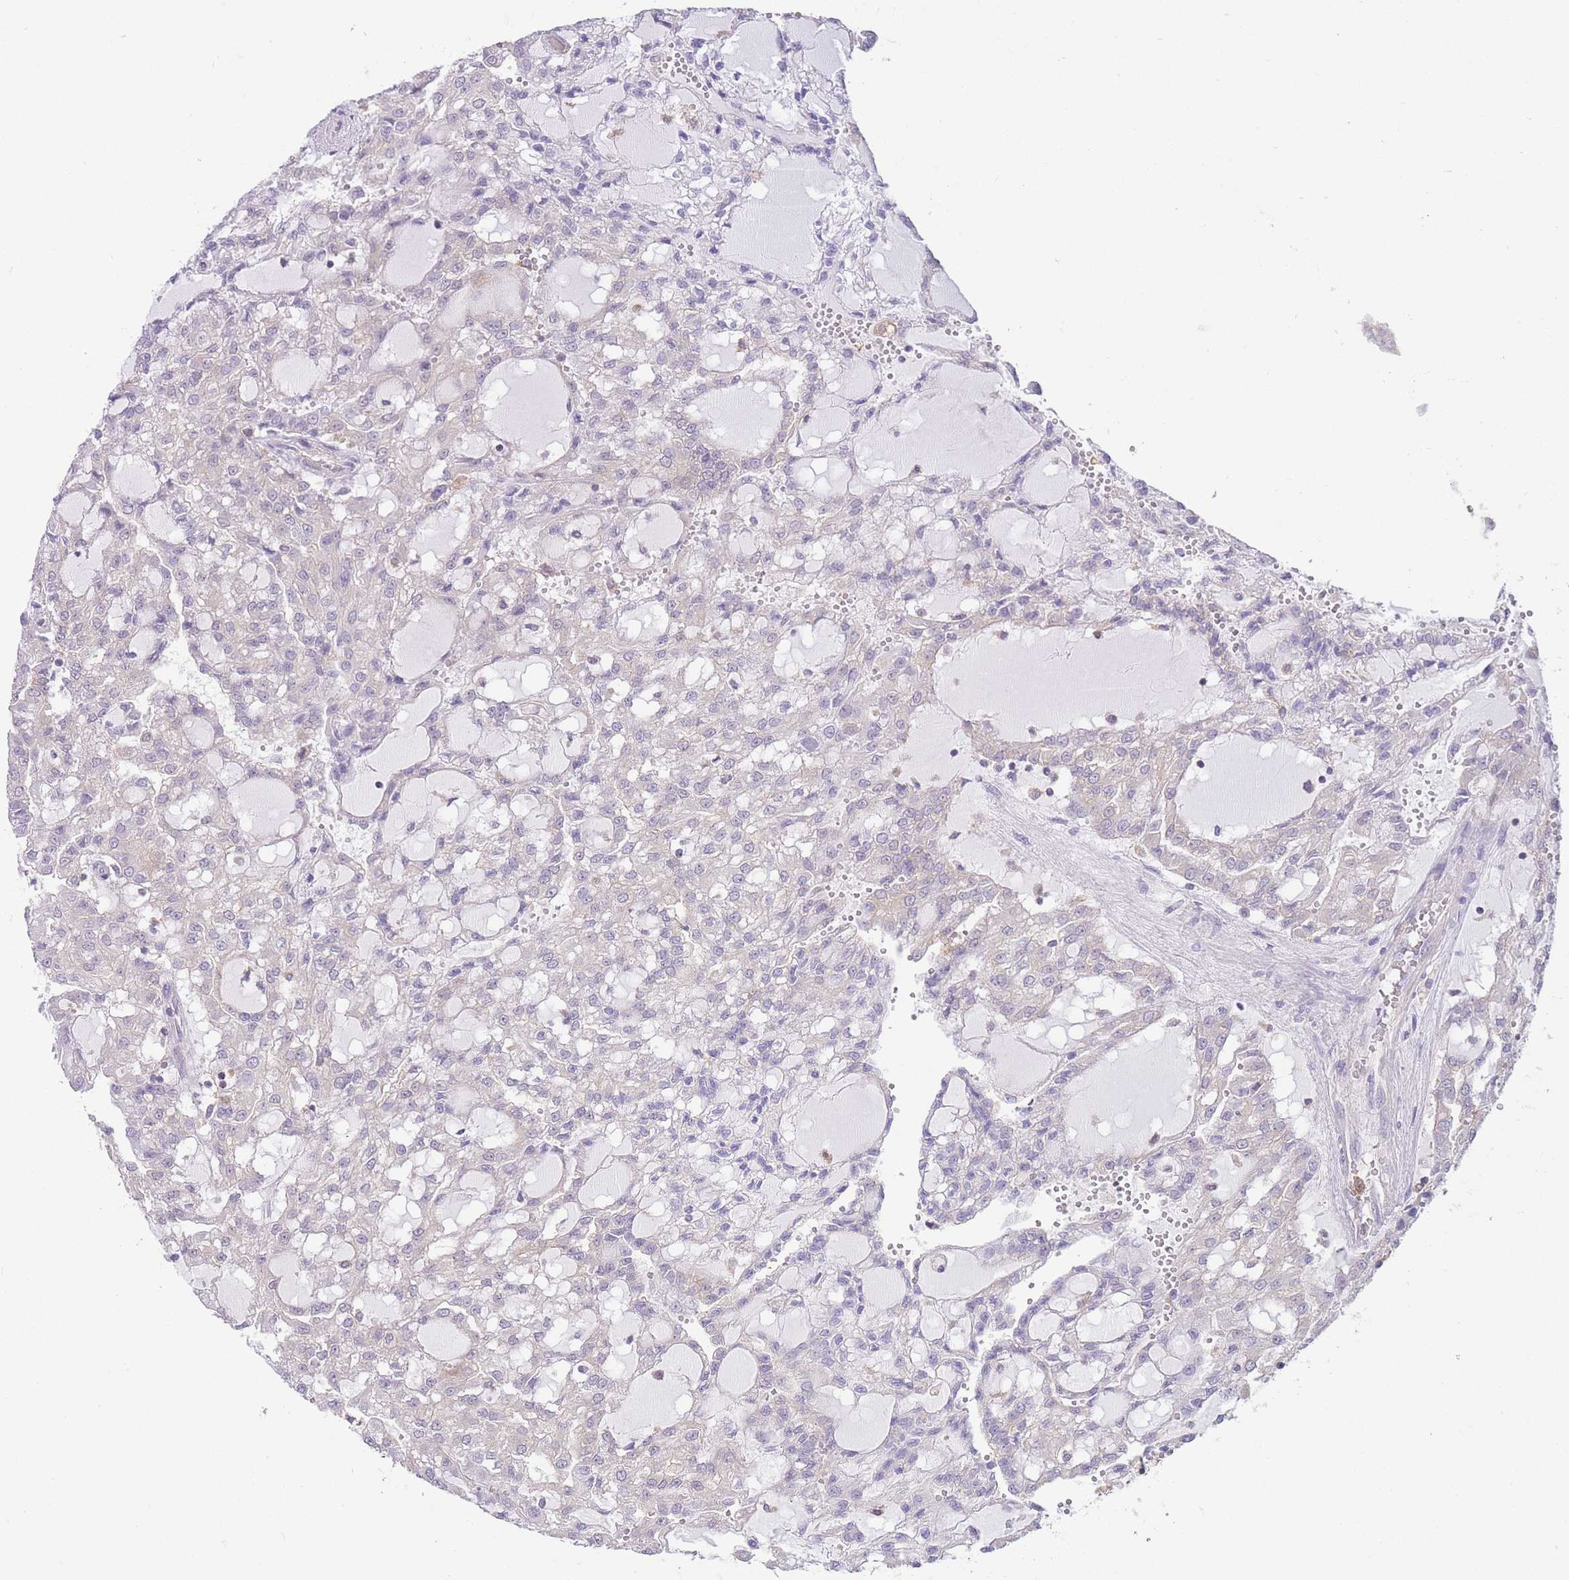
{"staining": {"intensity": "negative", "quantity": "none", "location": "none"}, "tissue": "renal cancer", "cell_type": "Tumor cells", "image_type": "cancer", "snomed": [{"axis": "morphology", "description": "Adenocarcinoma, NOS"}, {"axis": "topography", "description": "Kidney"}], "caption": "IHC of renal cancer demonstrates no staining in tumor cells. Nuclei are stained in blue.", "gene": "PRKAR1A", "patient": {"sex": "male", "age": 63}}